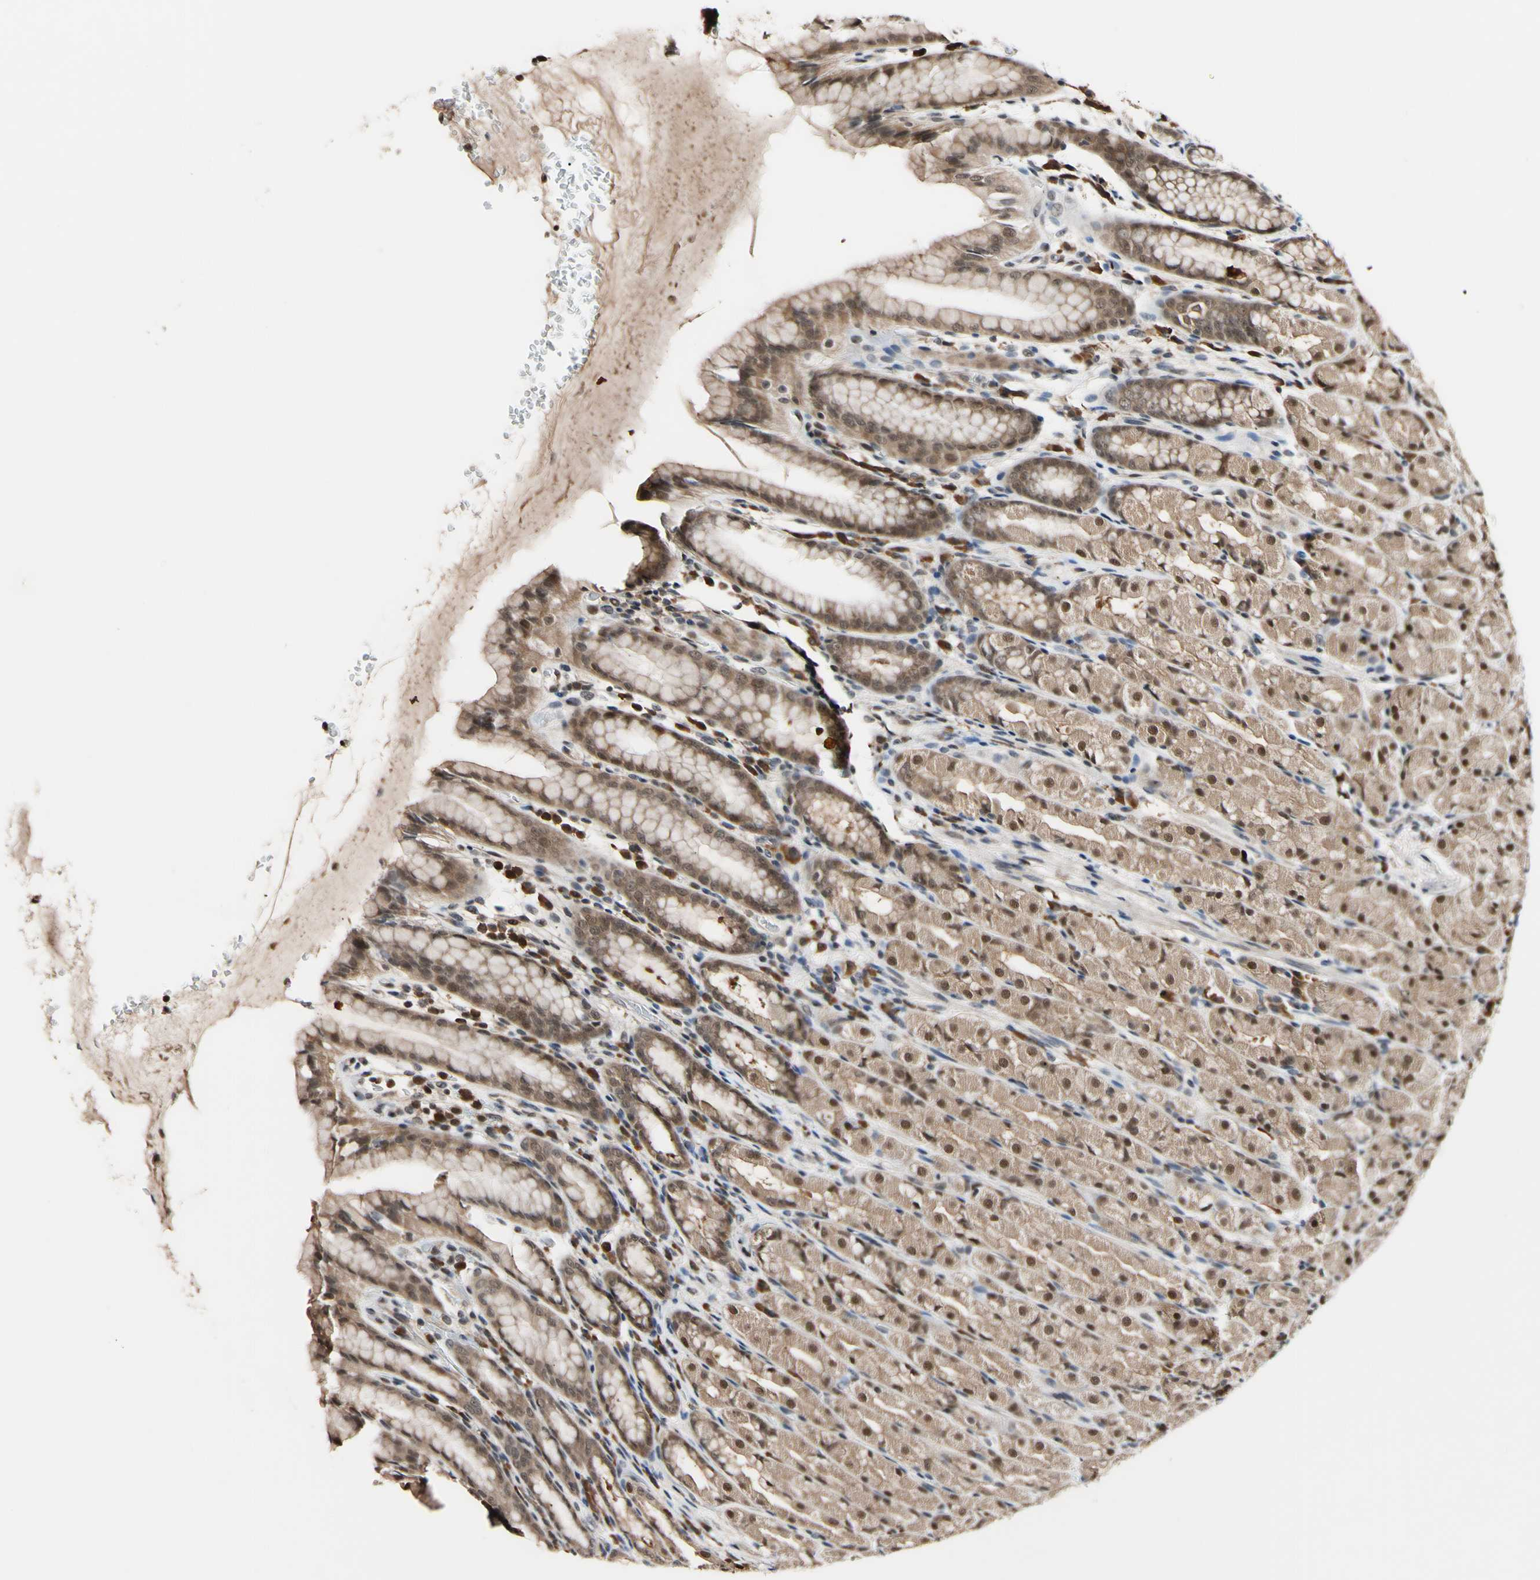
{"staining": {"intensity": "weak", "quantity": ">75%", "location": "cytoplasmic/membranous,nuclear"}, "tissue": "stomach", "cell_type": "Glandular cells", "image_type": "normal", "snomed": [{"axis": "morphology", "description": "Normal tissue, NOS"}, {"axis": "topography", "description": "Stomach, upper"}], "caption": "IHC of benign stomach reveals low levels of weak cytoplasmic/membranous,nuclear expression in about >75% of glandular cells. (IHC, brightfield microscopy, high magnification).", "gene": "PSMD10", "patient": {"sex": "male", "age": 68}}